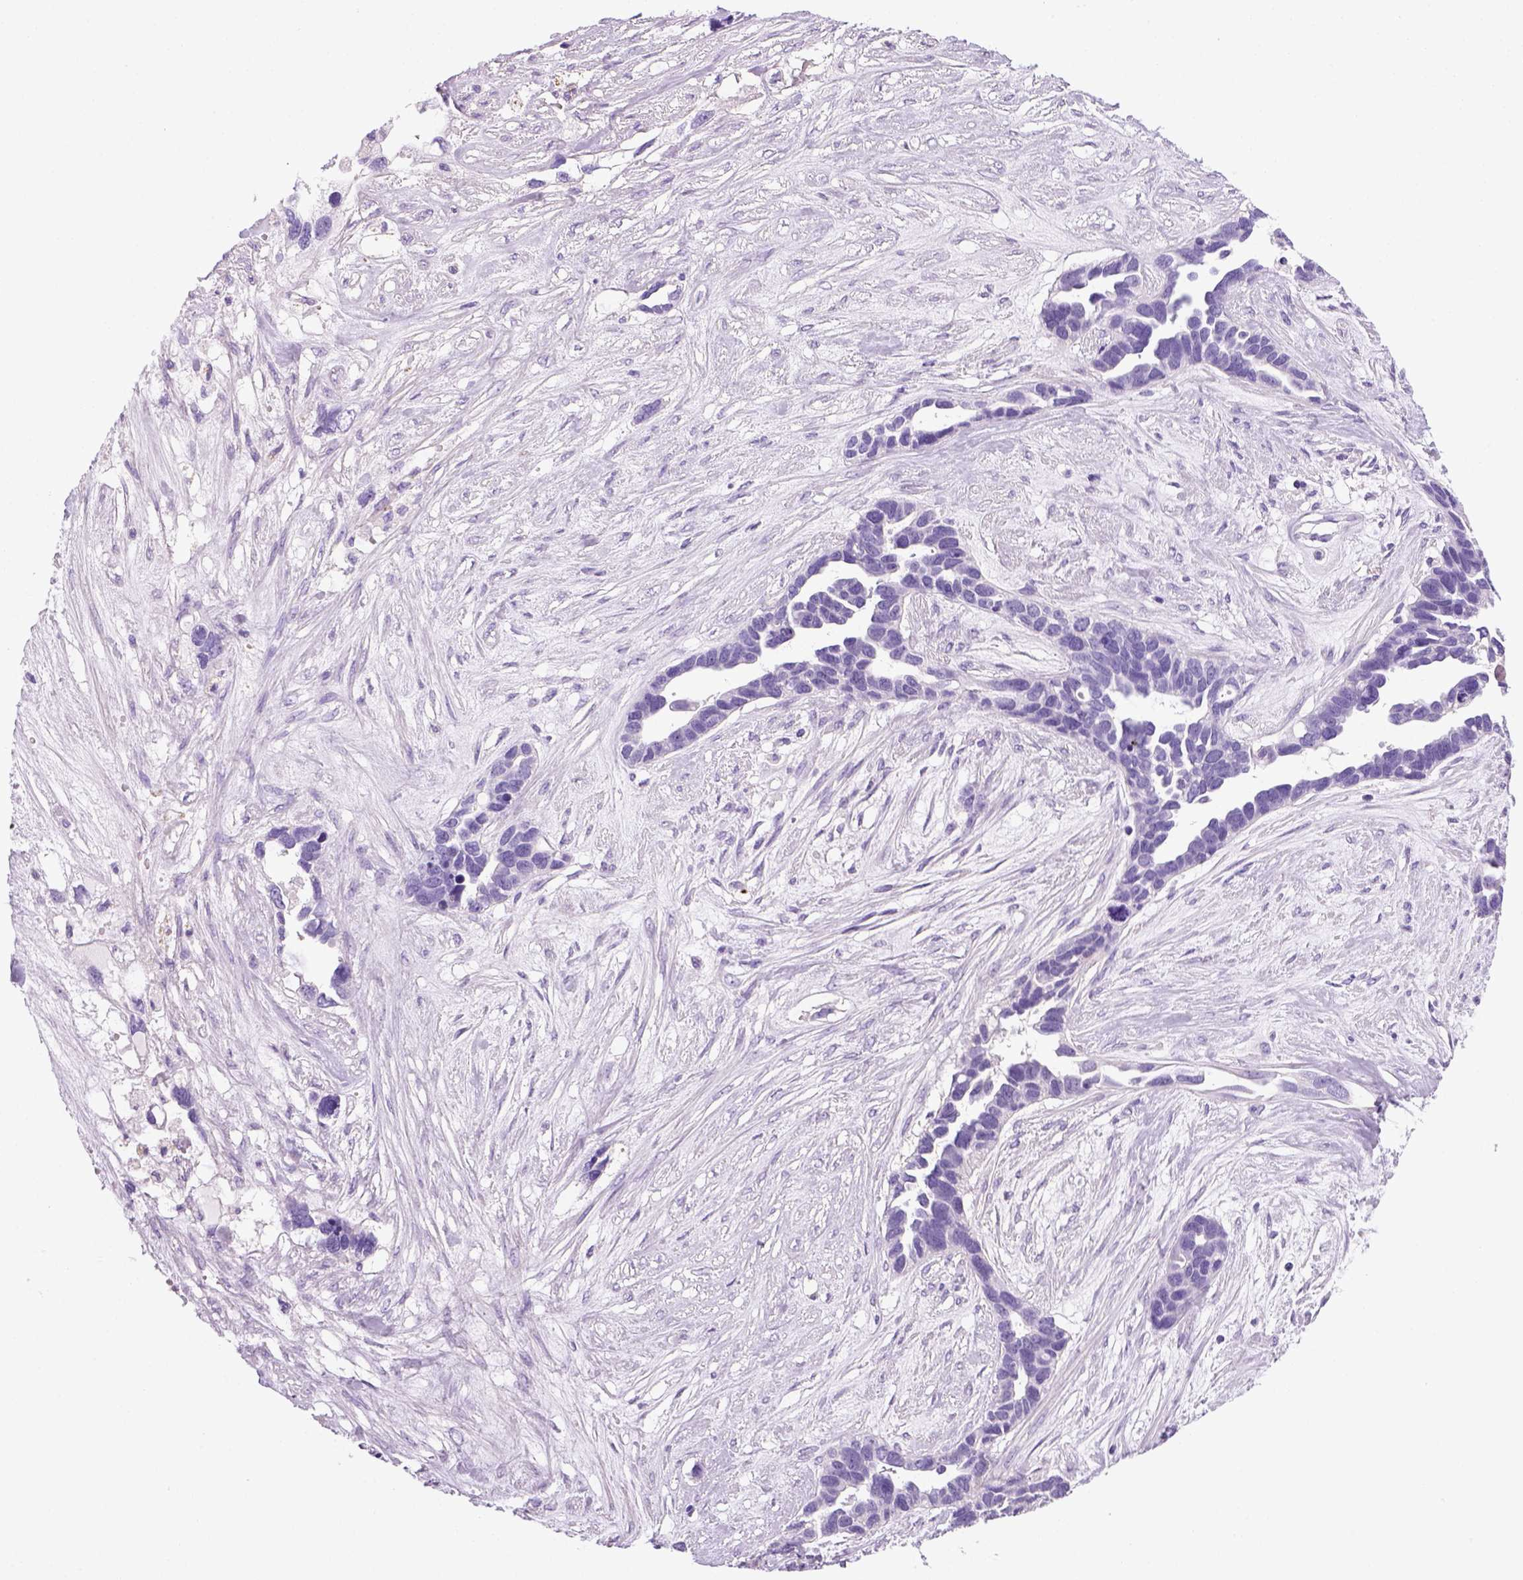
{"staining": {"intensity": "negative", "quantity": "none", "location": "none"}, "tissue": "ovarian cancer", "cell_type": "Tumor cells", "image_type": "cancer", "snomed": [{"axis": "morphology", "description": "Cystadenocarcinoma, serous, NOS"}, {"axis": "topography", "description": "Ovary"}], "caption": "IHC image of neoplastic tissue: serous cystadenocarcinoma (ovarian) stained with DAB reveals no significant protein positivity in tumor cells.", "gene": "KRT71", "patient": {"sex": "female", "age": 54}}